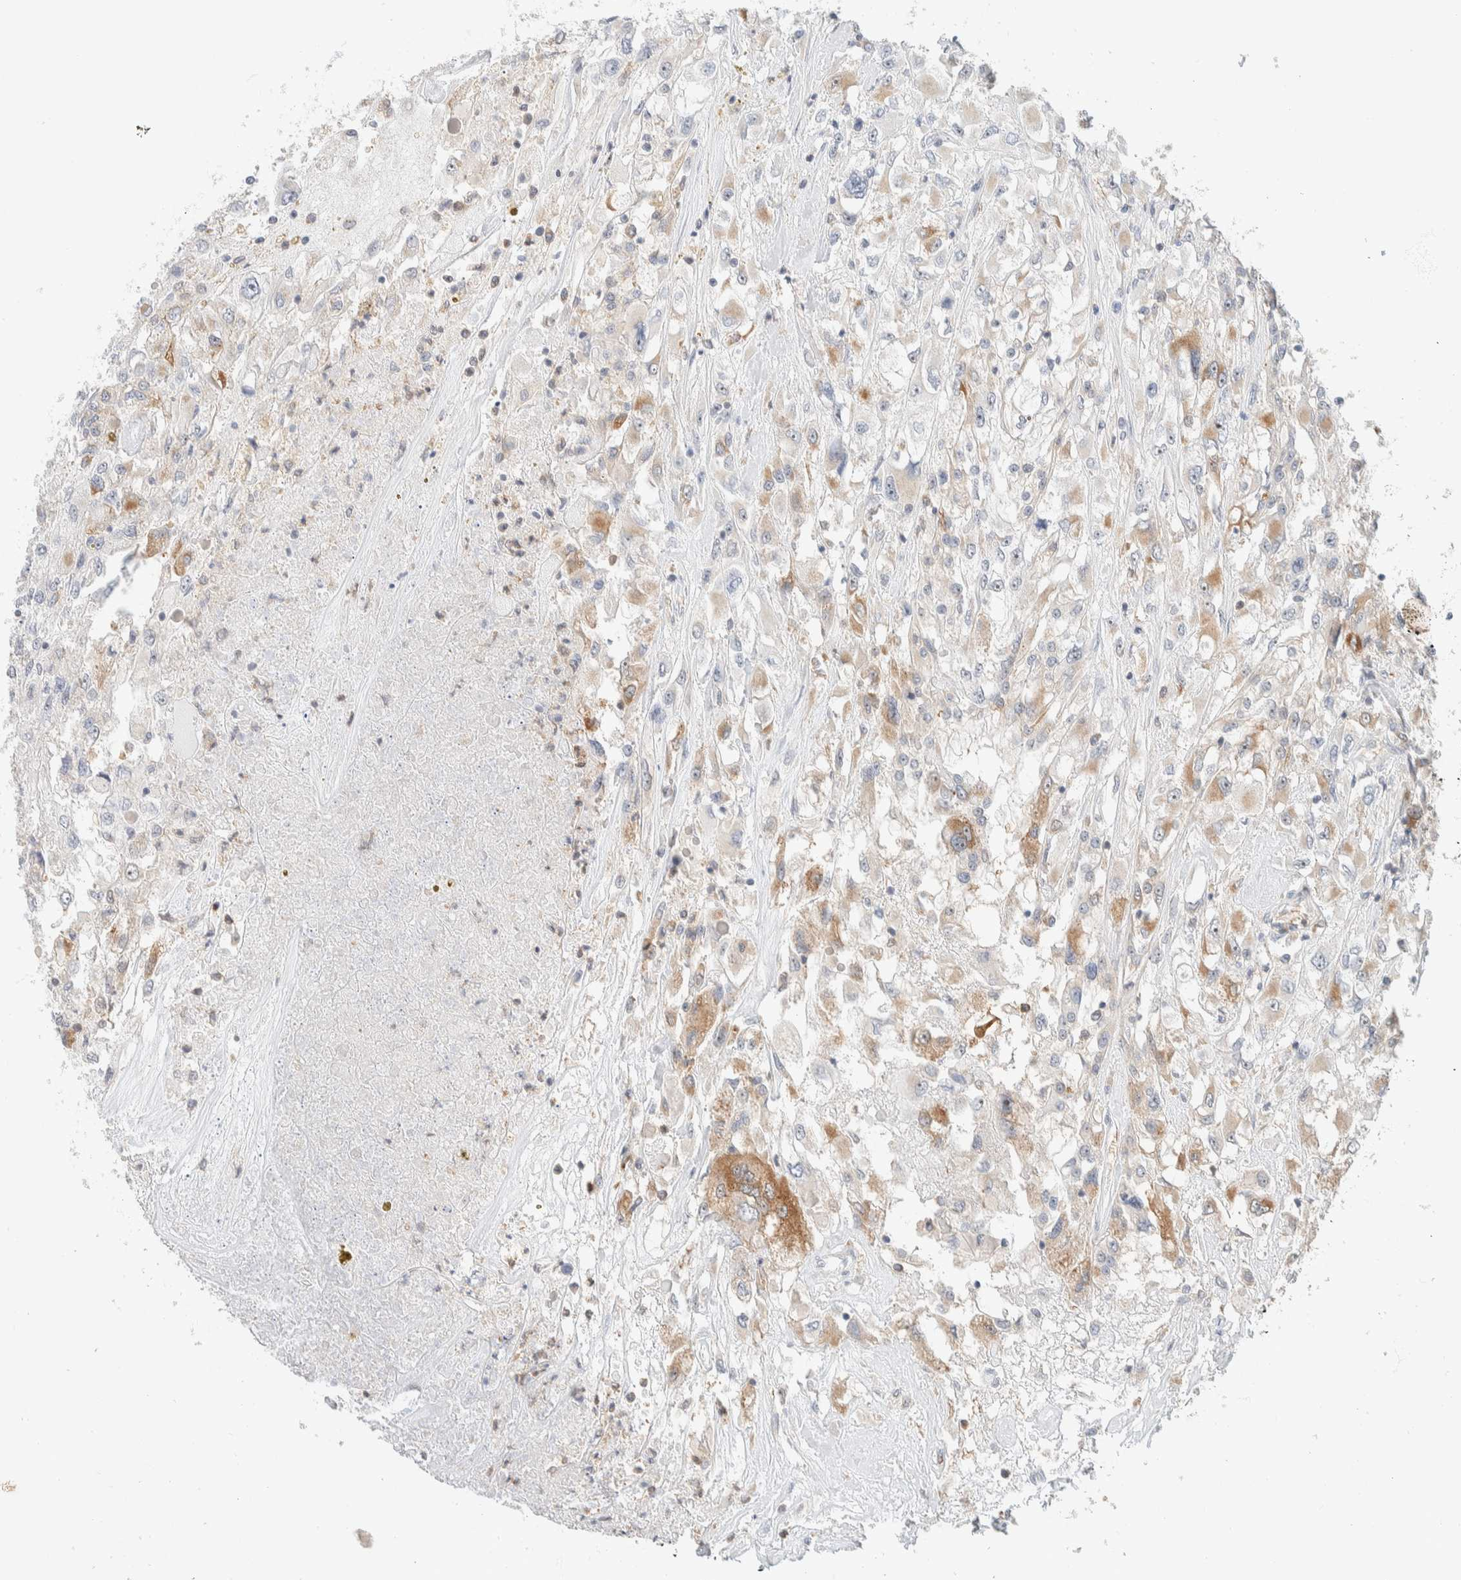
{"staining": {"intensity": "moderate", "quantity": "<25%", "location": "cytoplasmic/membranous"}, "tissue": "renal cancer", "cell_type": "Tumor cells", "image_type": "cancer", "snomed": [{"axis": "morphology", "description": "Adenocarcinoma, NOS"}, {"axis": "topography", "description": "Kidney"}], "caption": "High-magnification brightfield microscopy of renal cancer stained with DAB (brown) and counterstained with hematoxylin (blue). tumor cells exhibit moderate cytoplasmic/membranous expression is appreciated in about<25% of cells.", "gene": "HDHD3", "patient": {"sex": "female", "age": 52}}